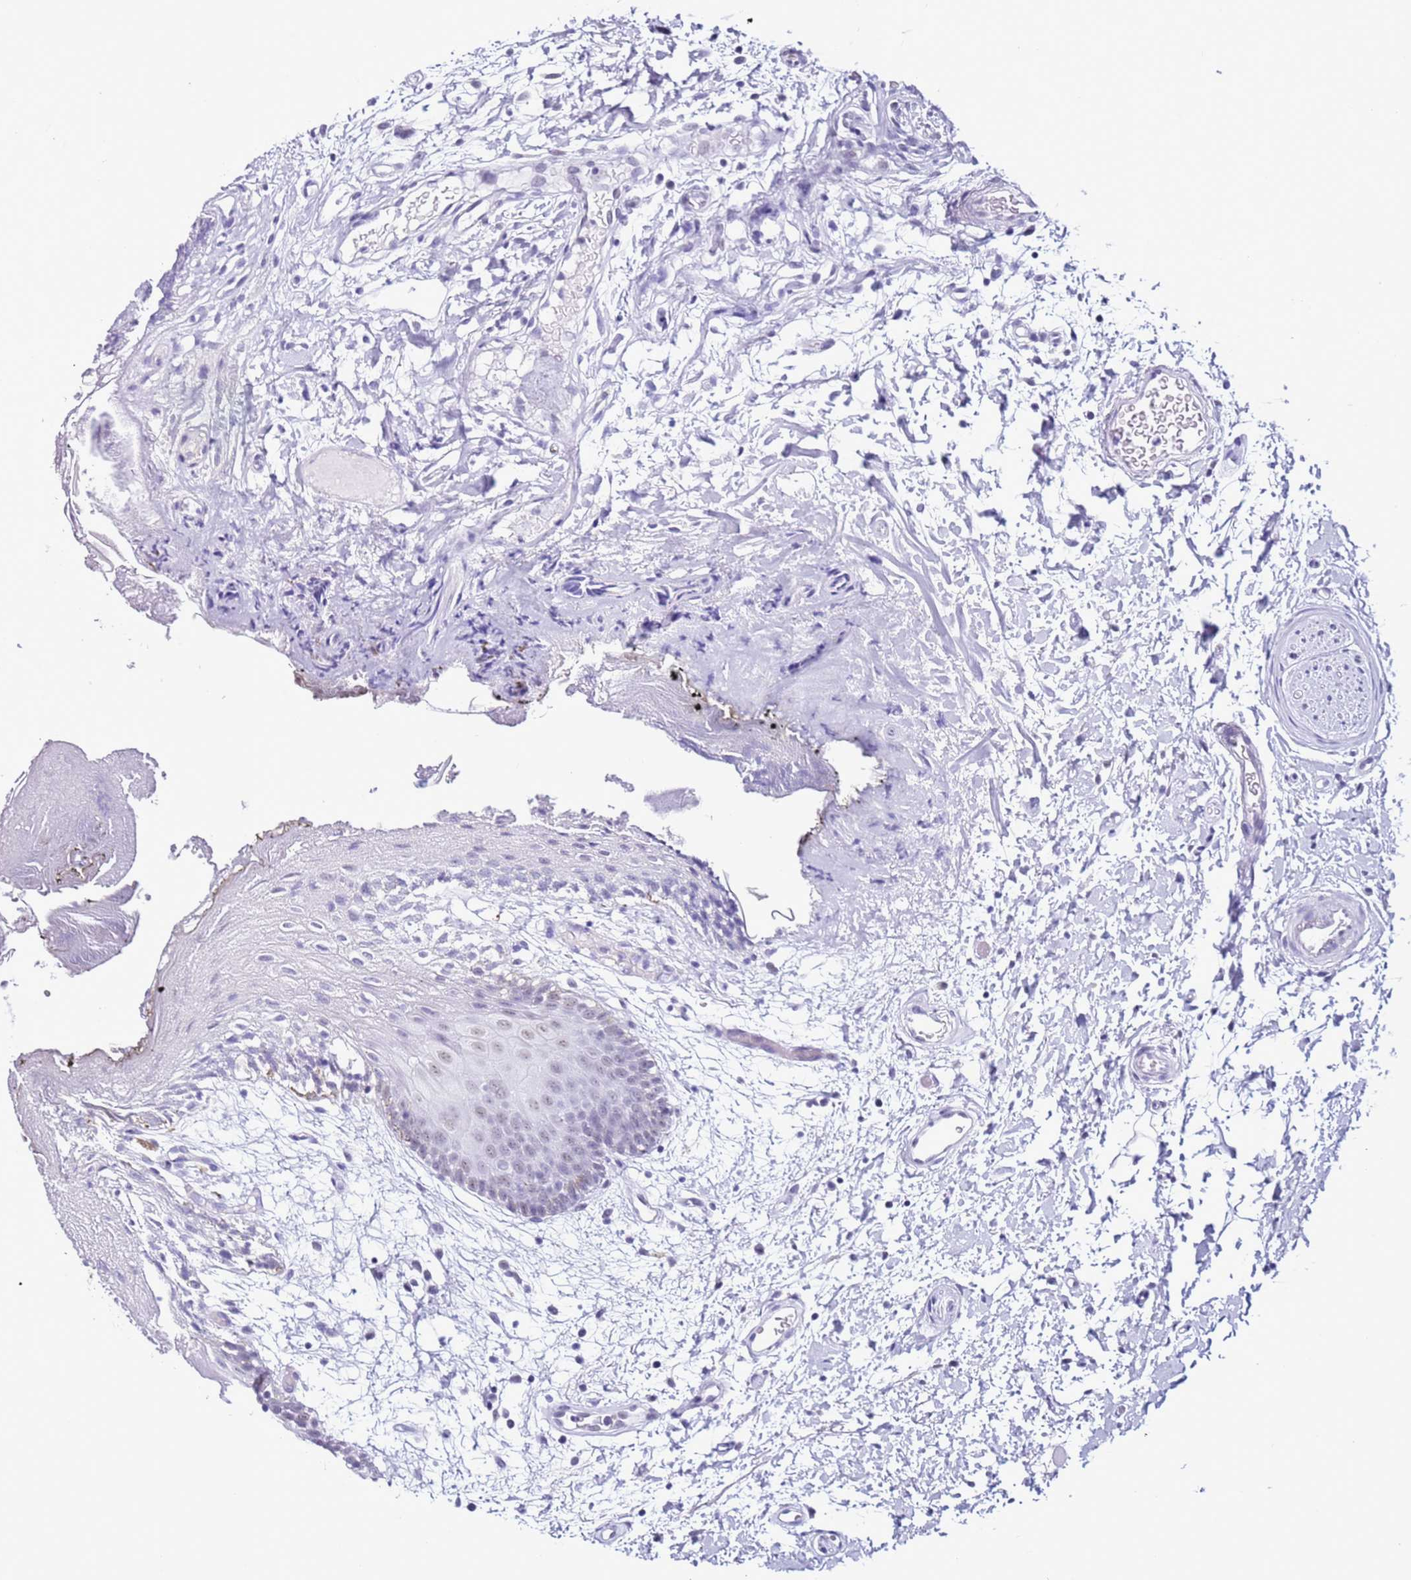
{"staining": {"intensity": "negative", "quantity": "none", "location": "none"}, "tissue": "oral mucosa", "cell_type": "Squamous epithelial cells", "image_type": "normal", "snomed": [{"axis": "morphology", "description": "Normal tissue, NOS"}, {"axis": "topography", "description": "Skeletal muscle"}, {"axis": "topography", "description": "Oral tissue"}, {"axis": "topography", "description": "Salivary gland"}, {"axis": "topography", "description": "Peripheral nerve tissue"}], "caption": "High power microscopy photomicrograph of an immunohistochemistry (IHC) image of normal oral mucosa, revealing no significant expression in squamous epithelial cells.", "gene": "DHX15", "patient": {"sex": "male", "age": 54}}